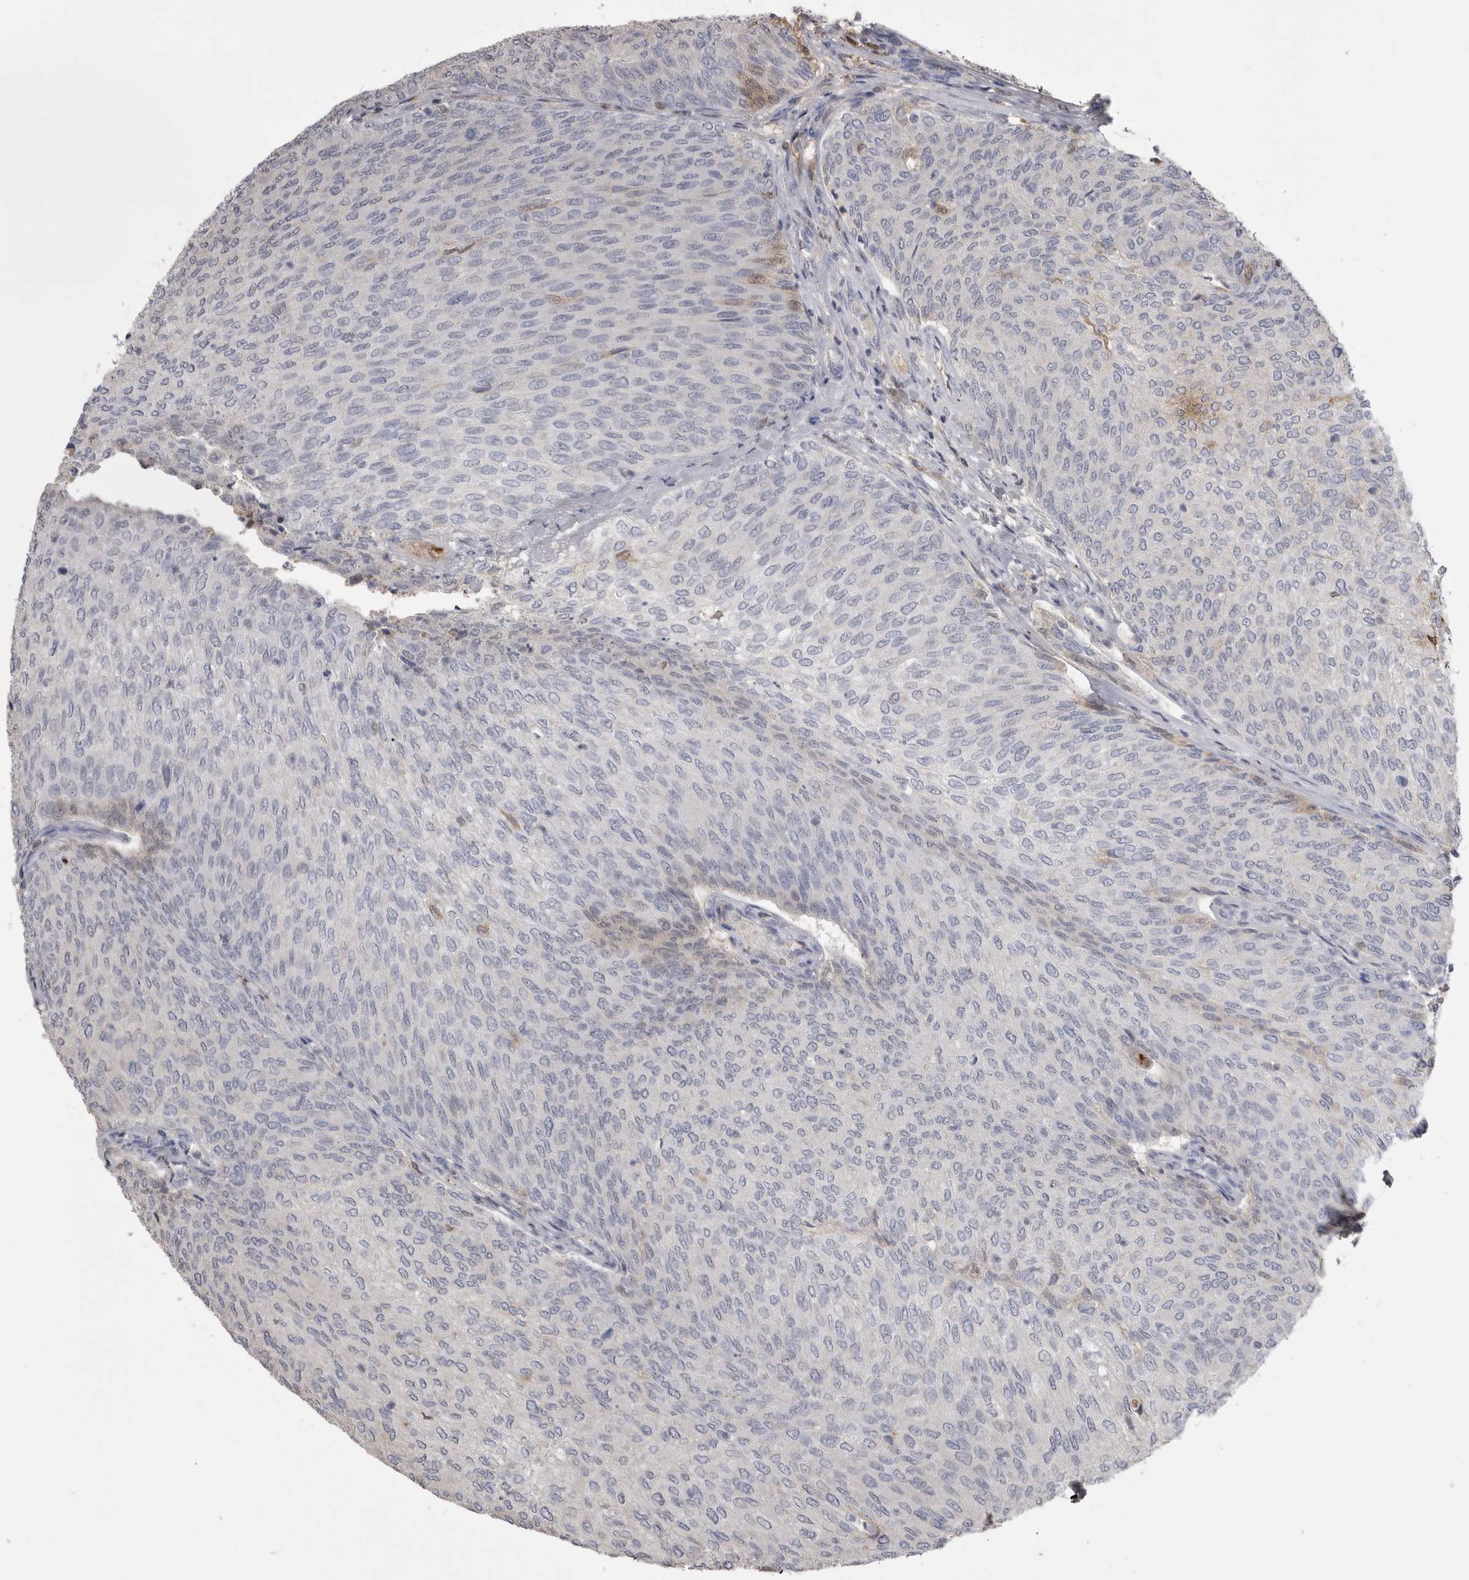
{"staining": {"intensity": "negative", "quantity": "none", "location": "none"}, "tissue": "urothelial cancer", "cell_type": "Tumor cells", "image_type": "cancer", "snomed": [{"axis": "morphology", "description": "Urothelial carcinoma, Low grade"}, {"axis": "topography", "description": "Urinary bladder"}], "caption": "Immunohistochemistry image of neoplastic tissue: urothelial carcinoma (low-grade) stained with DAB (3,3'-diaminobenzidine) demonstrates no significant protein expression in tumor cells. Brightfield microscopy of IHC stained with DAB (brown) and hematoxylin (blue), captured at high magnification.", "gene": "AHSG", "patient": {"sex": "female", "age": 79}}